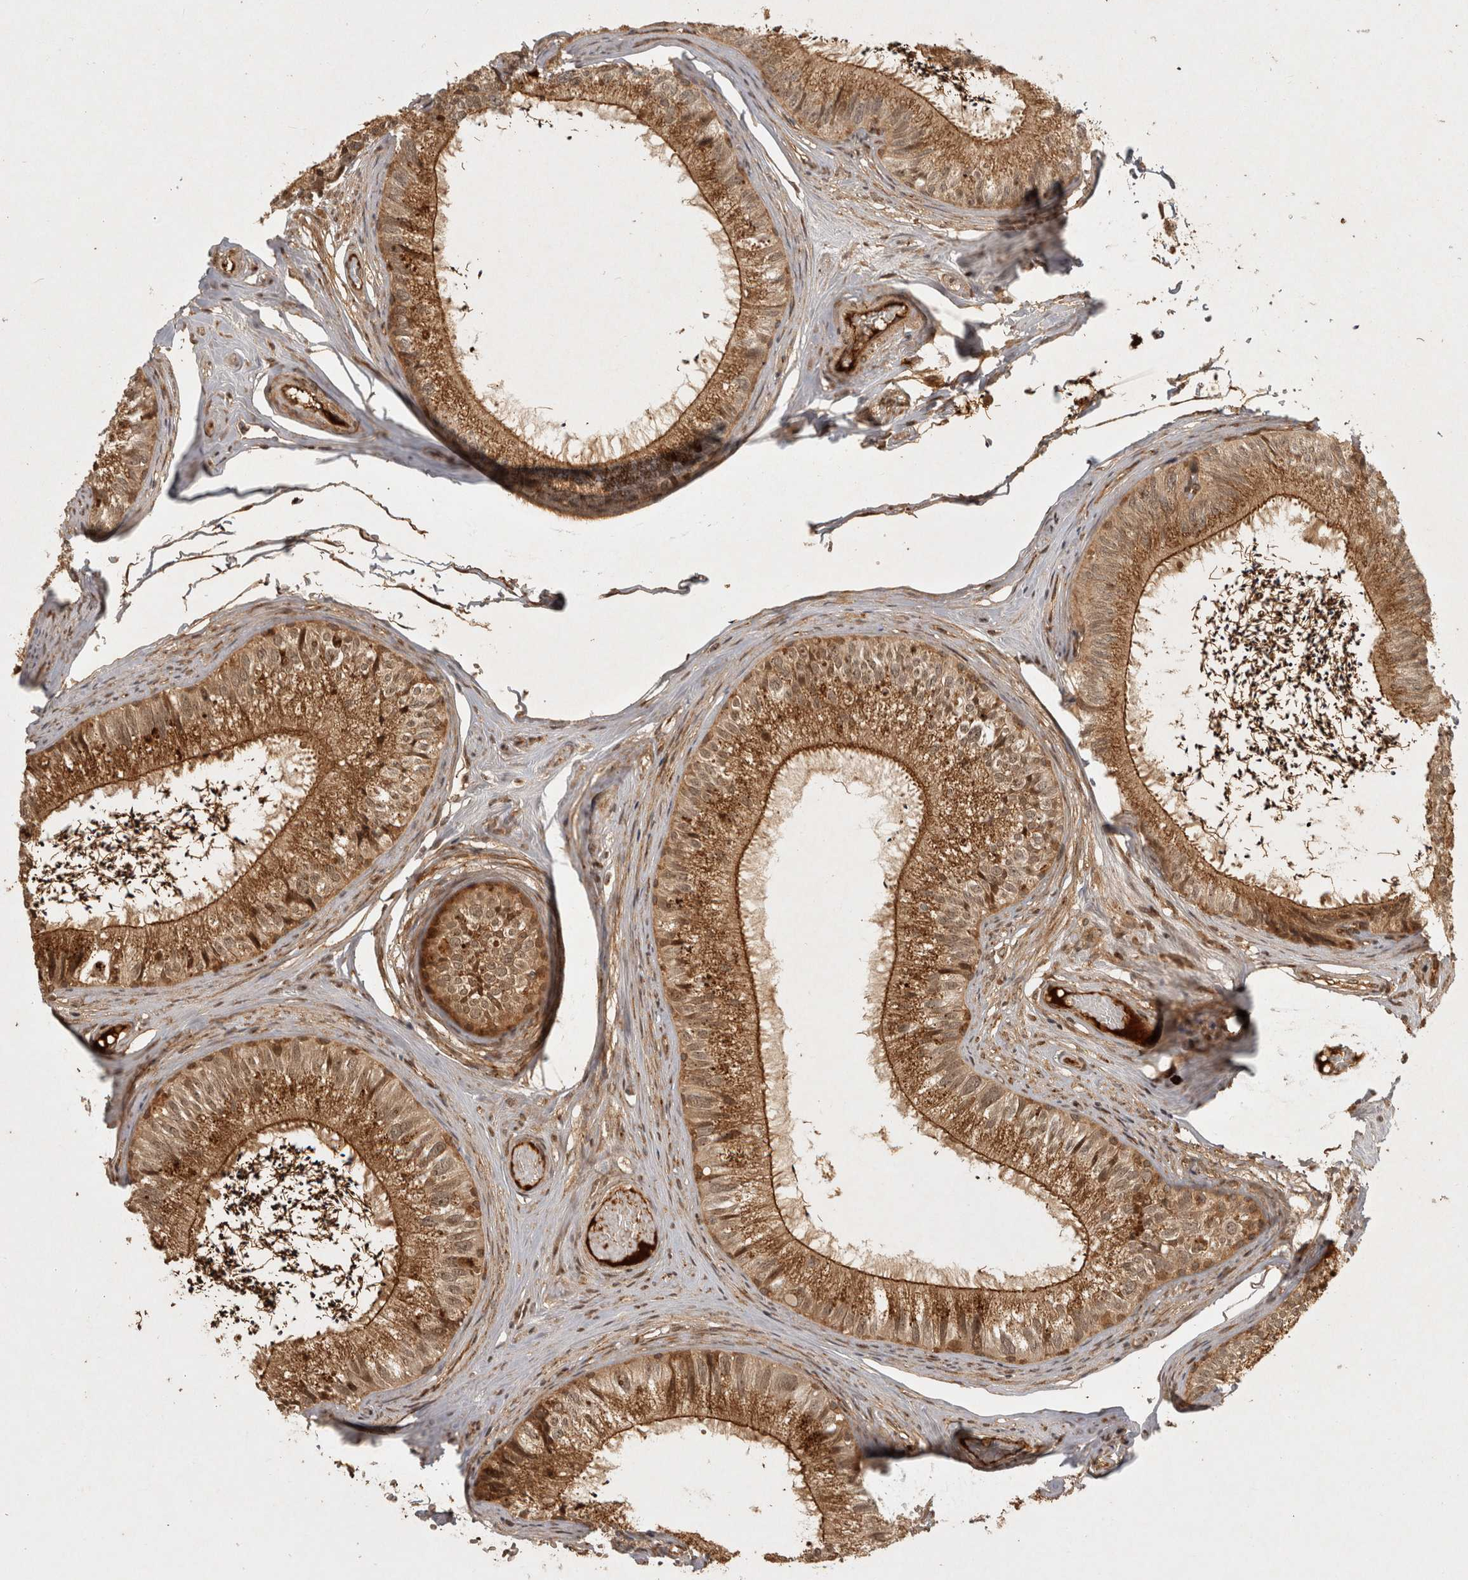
{"staining": {"intensity": "moderate", "quantity": ">75%", "location": "cytoplasmic/membranous"}, "tissue": "epididymis", "cell_type": "Glandular cells", "image_type": "normal", "snomed": [{"axis": "morphology", "description": "Normal tissue, NOS"}, {"axis": "topography", "description": "Epididymis"}], "caption": "Epididymis stained with IHC shows moderate cytoplasmic/membranous positivity in about >75% of glandular cells.", "gene": "CAMSAP2", "patient": {"sex": "male", "age": 79}}